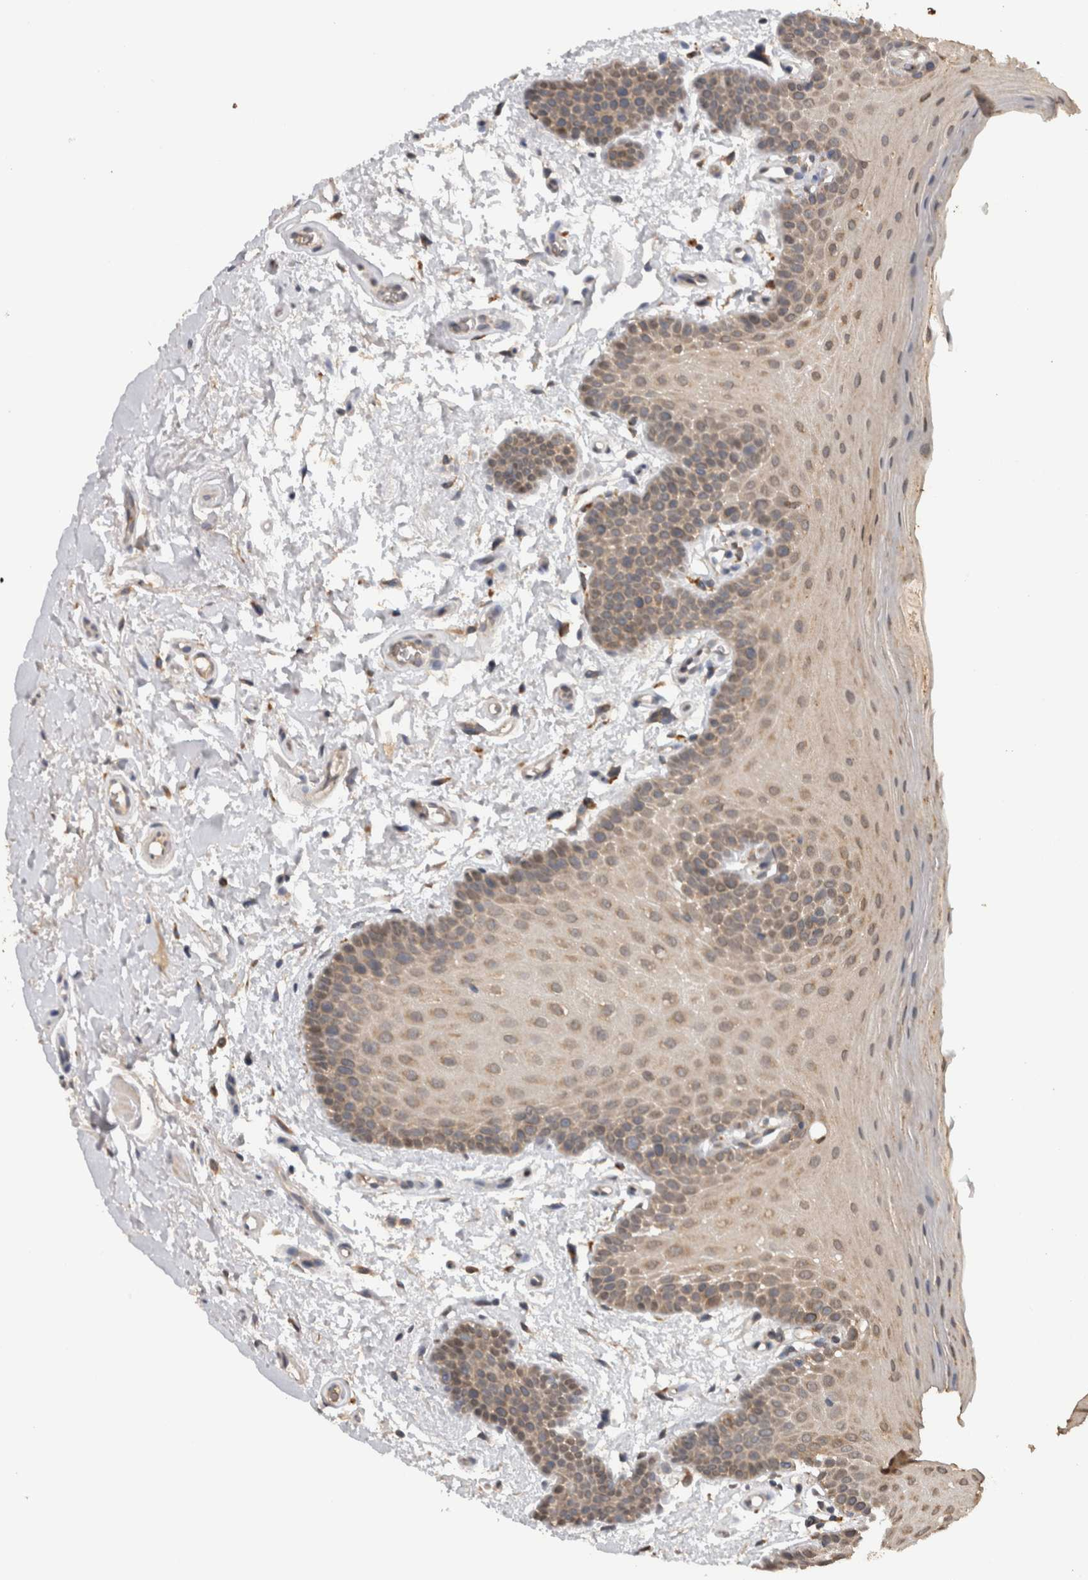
{"staining": {"intensity": "weak", "quantity": ">75%", "location": "cytoplasmic/membranous"}, "tissue": "oral mucosa", "cell_type": "Squamous epithelial cells", "image_type": "normal", "snomed": [{"axis": "morphology", "description": "Normal tissue, NOS"}, {"axis": "topography", "description": "Oral tissue"}], "caption": "Protein positivity by immunohistochemistry (IHC) displays weak cytoplasmic/membranous expression in approximately >75% of squamous epithelial cells in benign oral mucosa. (IHC, brightfield microscopy, high magnification).", "gene": "ADGRL3", "patient": {"sex": "male", "age": 62}}